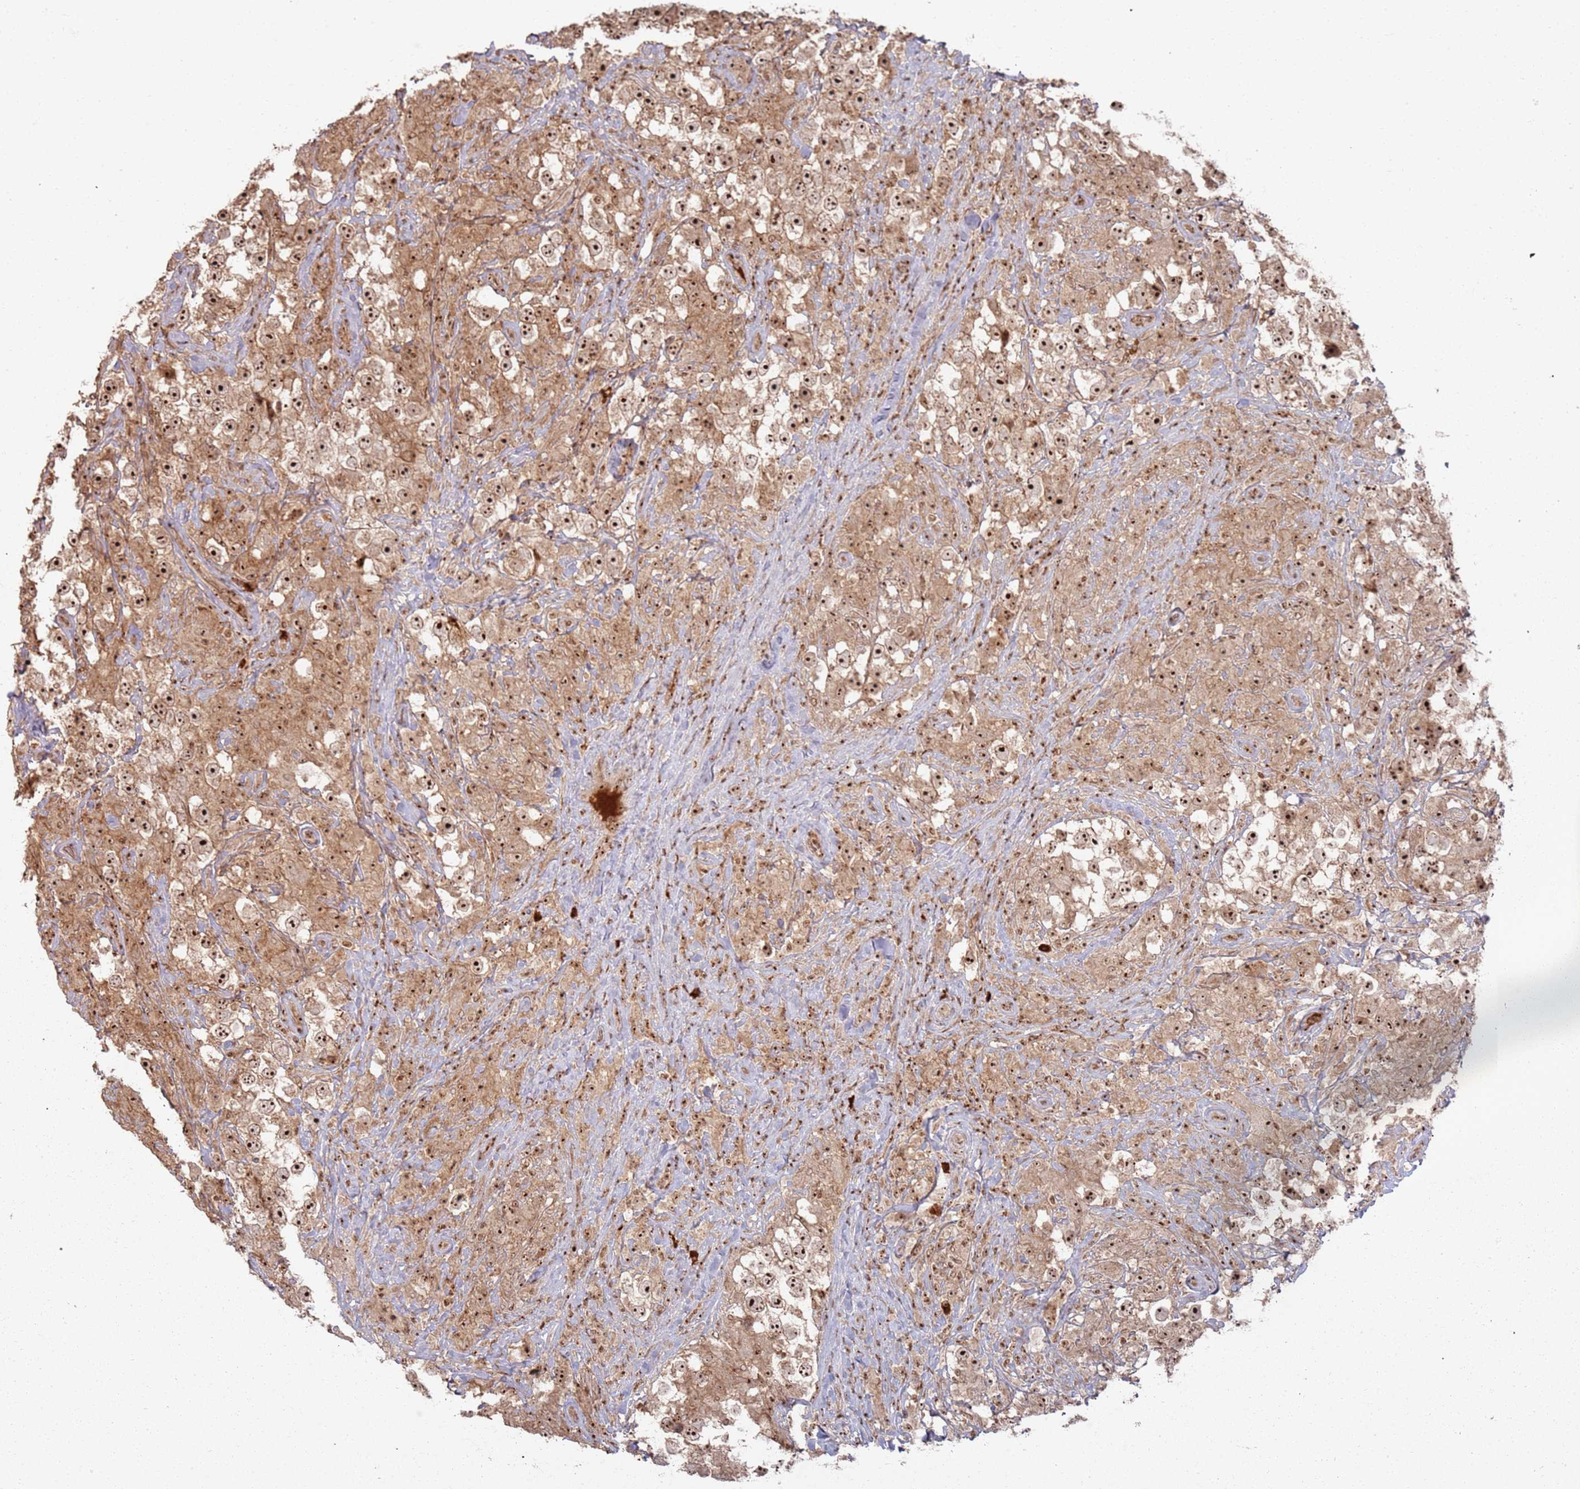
{"staining": {"intensity": "strong", "quantity": ">75%", "location": "nuclear"}, "tissue": "testis cancer", "cell_type": "Tumor cells", "image_type": "cancer", "snomed": [{"axis": "morphology", "description": "Seminoma, NOS"}, {"axis": "topography", "description": "Testis"}], "caption": "A histopathology image of seminoma (testis) stained for a protein reveals strong nuclear brown staining in tumor cells.", "gene": "UTP11", "patient": {"sex": "male", "age": 46}}